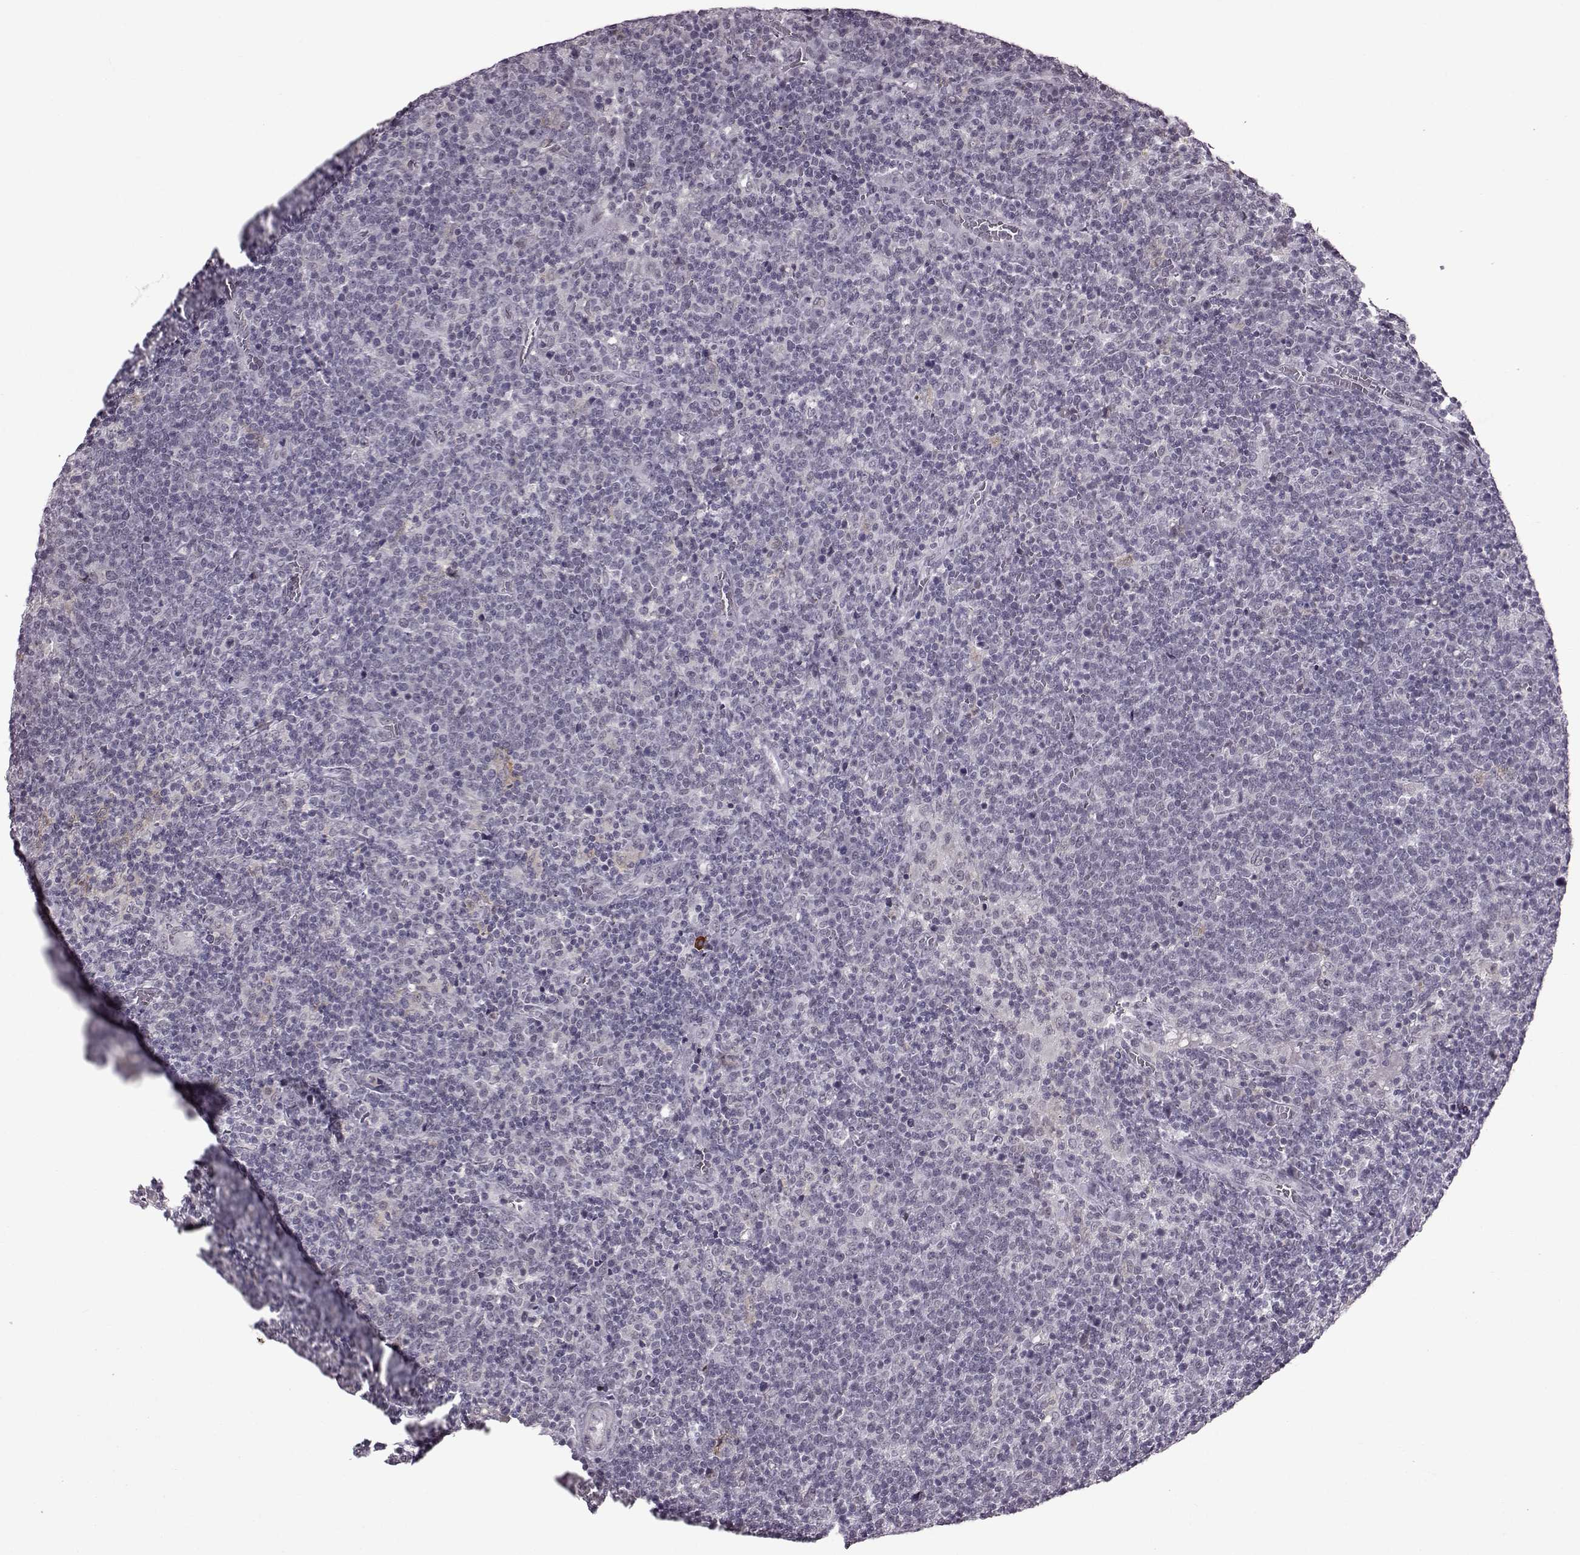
{"staining": {"intensity": "negative", "quantity": "none", "location": "none"}, "tissue": "lymphoma", "cell_type": "Tumor cells", "image_type": "cancer", "snomed": [{"axis": "morphology", "description": "Malignant lymphoma, non-Hodgkin's type, High grade"}, {"axis": "topography", "description": "Lymph node"}], "caption": "Tumor cells are negative for brown protein staining in high-grade malignant lymphoma, non-Hodgkin's type.", "gene": "SLC28A2", "patient": {"sex": "male", "age": 61}}